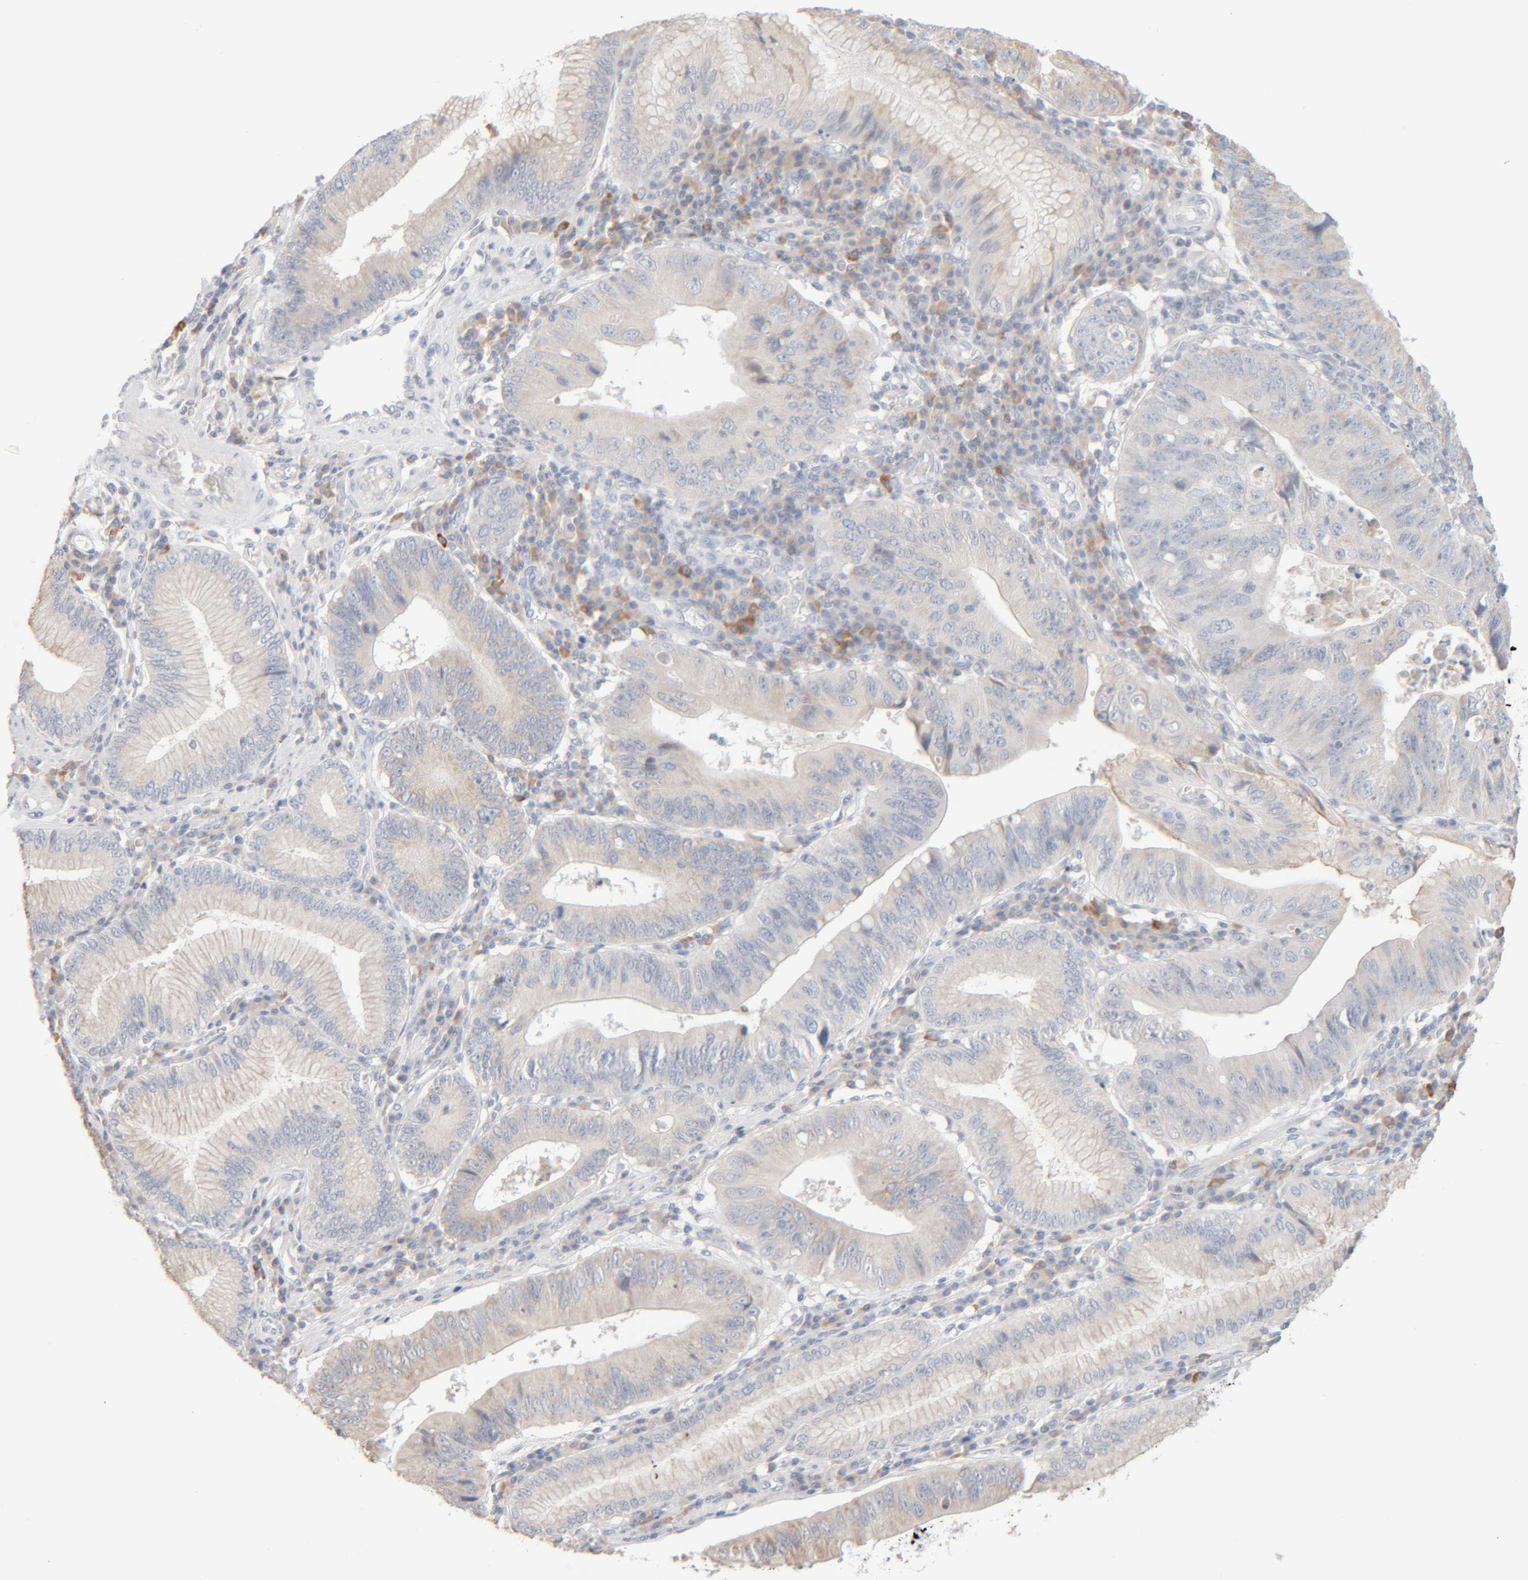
{"staining": {"intensity": "weak", "quantity": "<25%", "location": "cytoplasmic/membranous"}, "tissue": "stomach cancer", "cell_type": "Tumor cells", "image_type": "cancer", "snomed": [{"axis": "morphology", "description": "Adenocarcinoma, NOS"}, {"axis": "topography", "description": "Stomach"}], "caption": "Tumor cells show no significant protein staining in stomach adenocarcinoma.", "gene": "RIDA", "patient": {"sex": "male", "age": 59}}